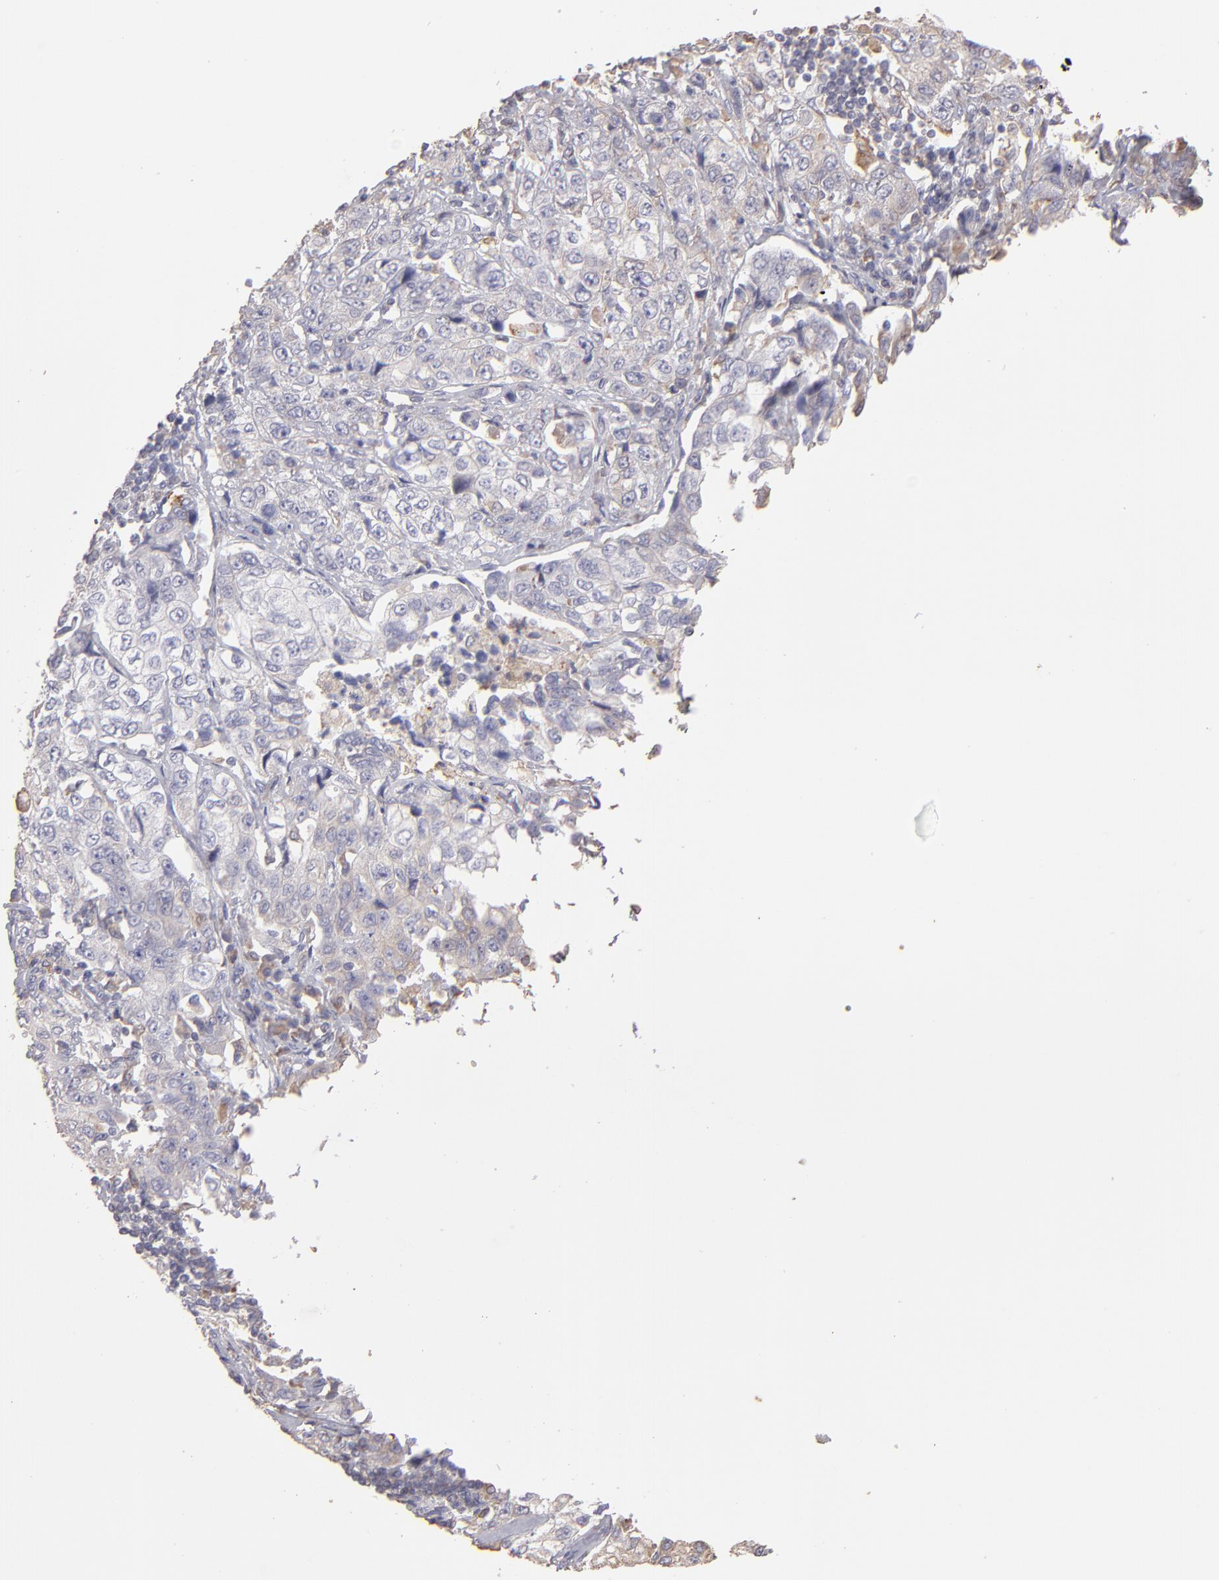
{"staining": {"intensity": "weak", "quantity": "<25%", "location": "cytoplasmic/membranous"}, "tissue": "stomach cancer", "cell_type": "Tumor cells", "image_type": "cancer", "snomed": [{"axis": "morphology", "description": "Adenocarcinoma, NOS"}, {"axis": "topography", "description": "Stomach"}], "caption": "An immunohistochemistry (IHC) micrograph of adenocarcinoma (stomach) is shown. There is no staining in tumor cells of adenocarcinoma (stomach).", "gene": "CALR", "patient": {"sex": "male", "age": 48}}